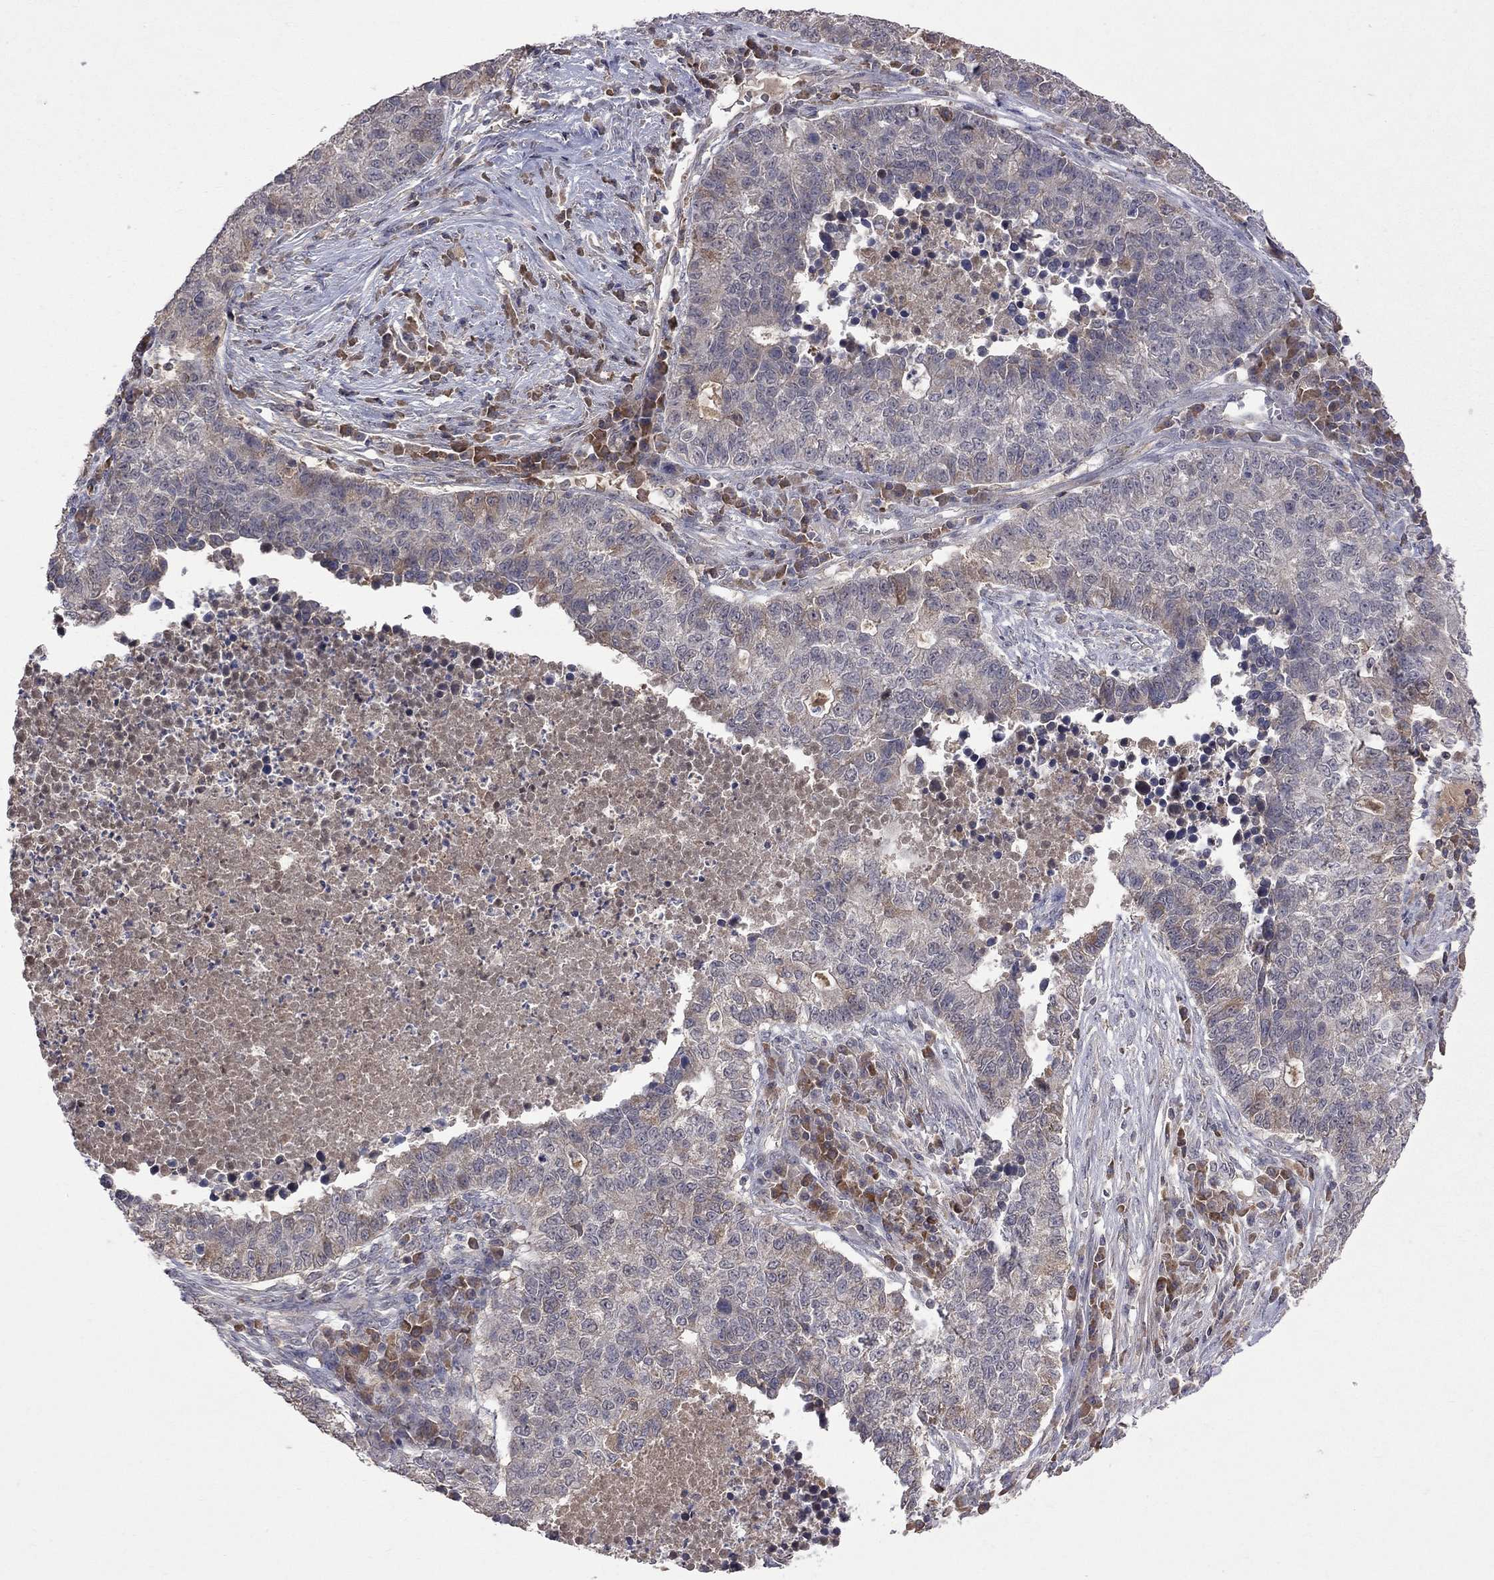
{"staining": {"intensity": "weak", "quantity": "<25%", "location": "cytoplasmic/membranous"}, "tissue": "lung cancer", "cell_type": "Tumor cells", "image_type": "cancer", "snomed": [{"axis": "morphology", "description": "Adenocarcinoma, NOS"}, {"axis": "topography", "description": "Lung"}], "caption": "Human adenocarcinoma (lung) stained for a protein using immunohistochemistry shows no staining in tumor cells.", "gene": "HTR6", "patient": {"sex": "male", "age": 57}}